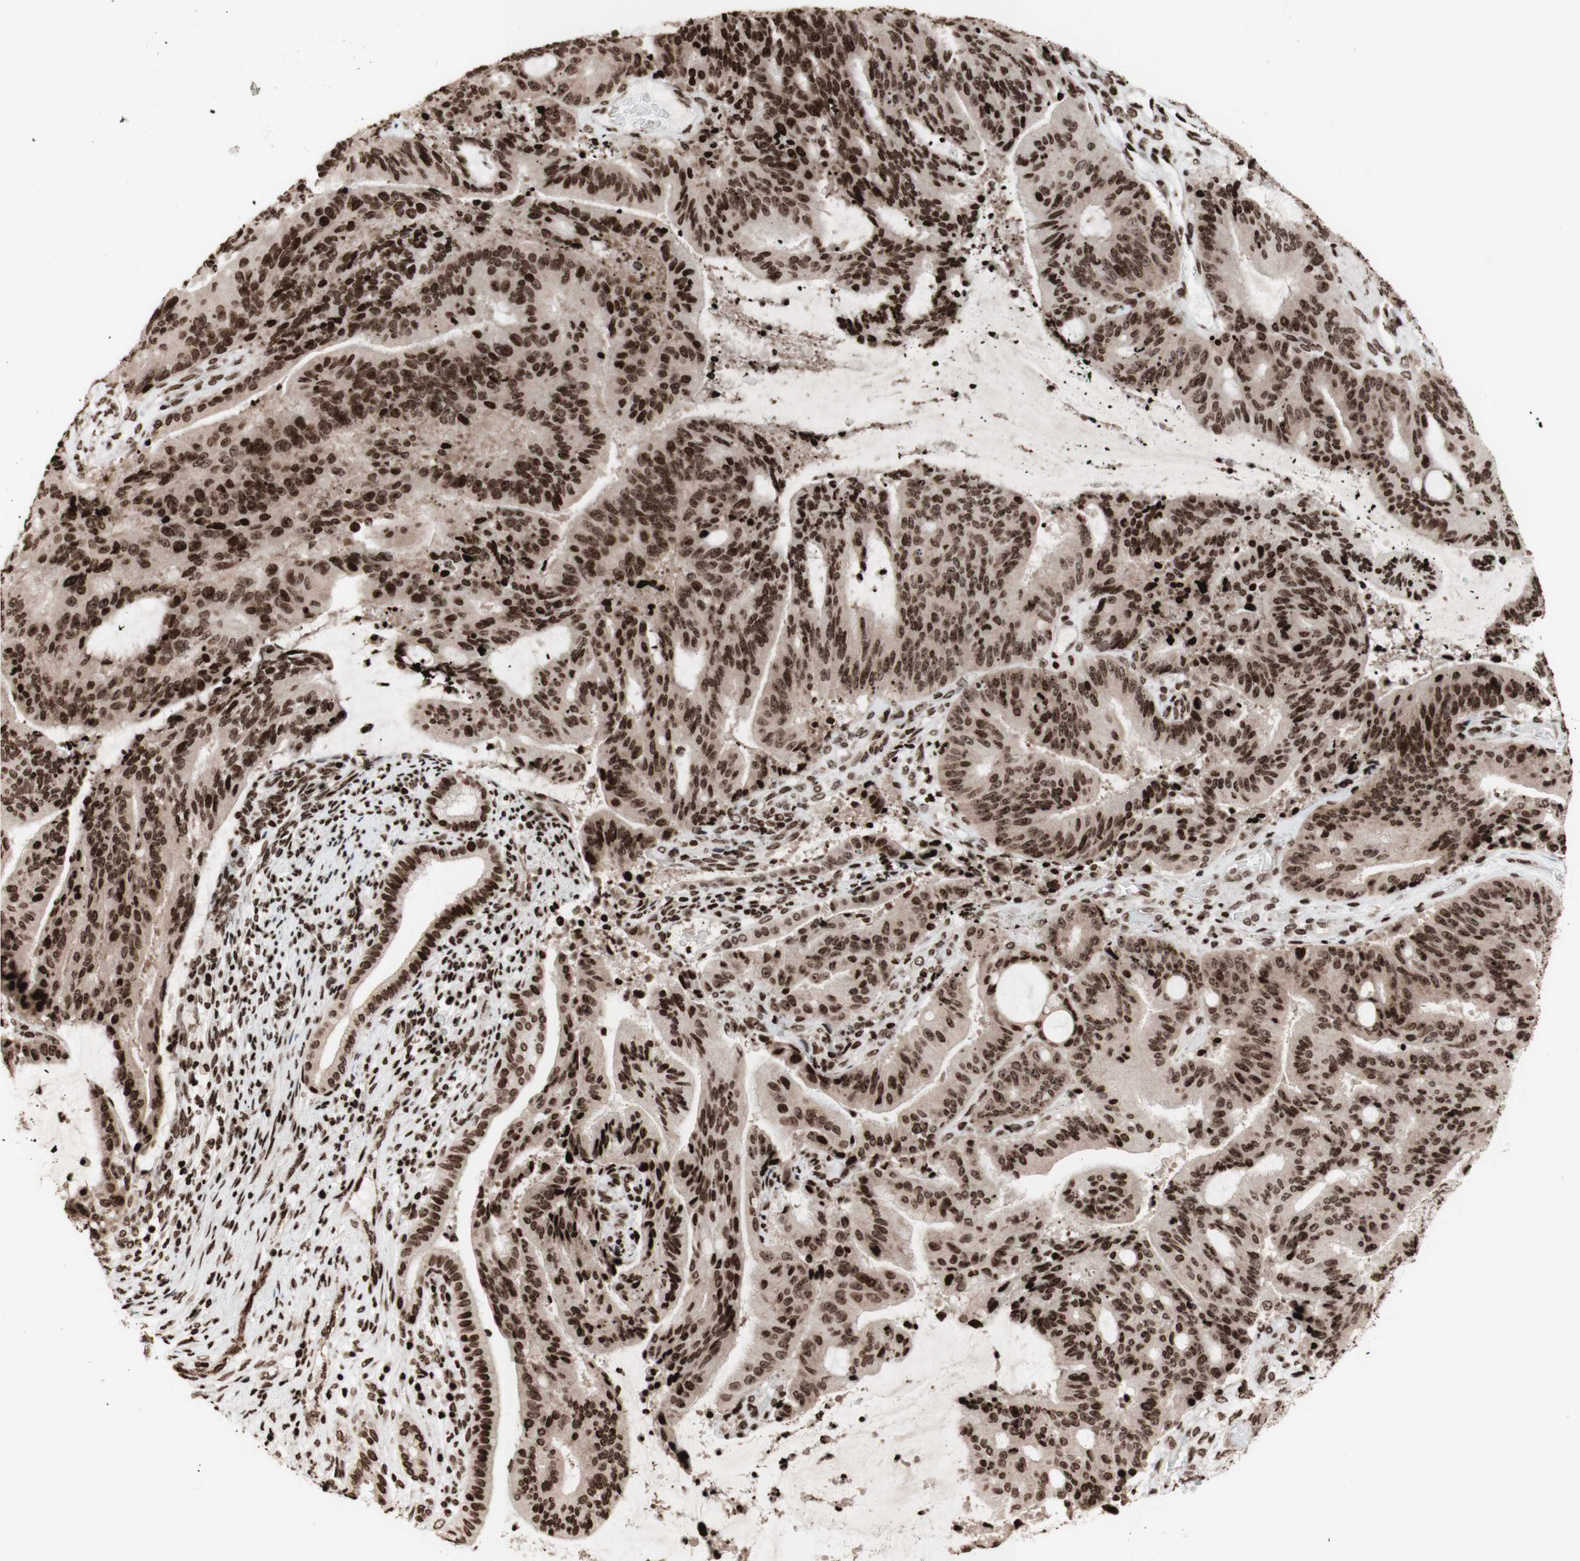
{"staining": {"intensity": "strong", "quantity": "25%-75%", "location": "cytoplasmic/membranous,nuclear"}, "tissue": "liver cancer", "cell_type": "Tumor cells", "image_type": "cancer", "snomed": [{"axis": "morphology", "description": "Cholangiocarcinoma"}, {"axis": "topography", "description": "Liver"}], "caption": "Liver cancer (cholangiocarcinoma) stained with a protein marker shows strong staining in tumor cells.", "gene": "NCAPD2", "patient": {"sex": "female", "age": 73}}